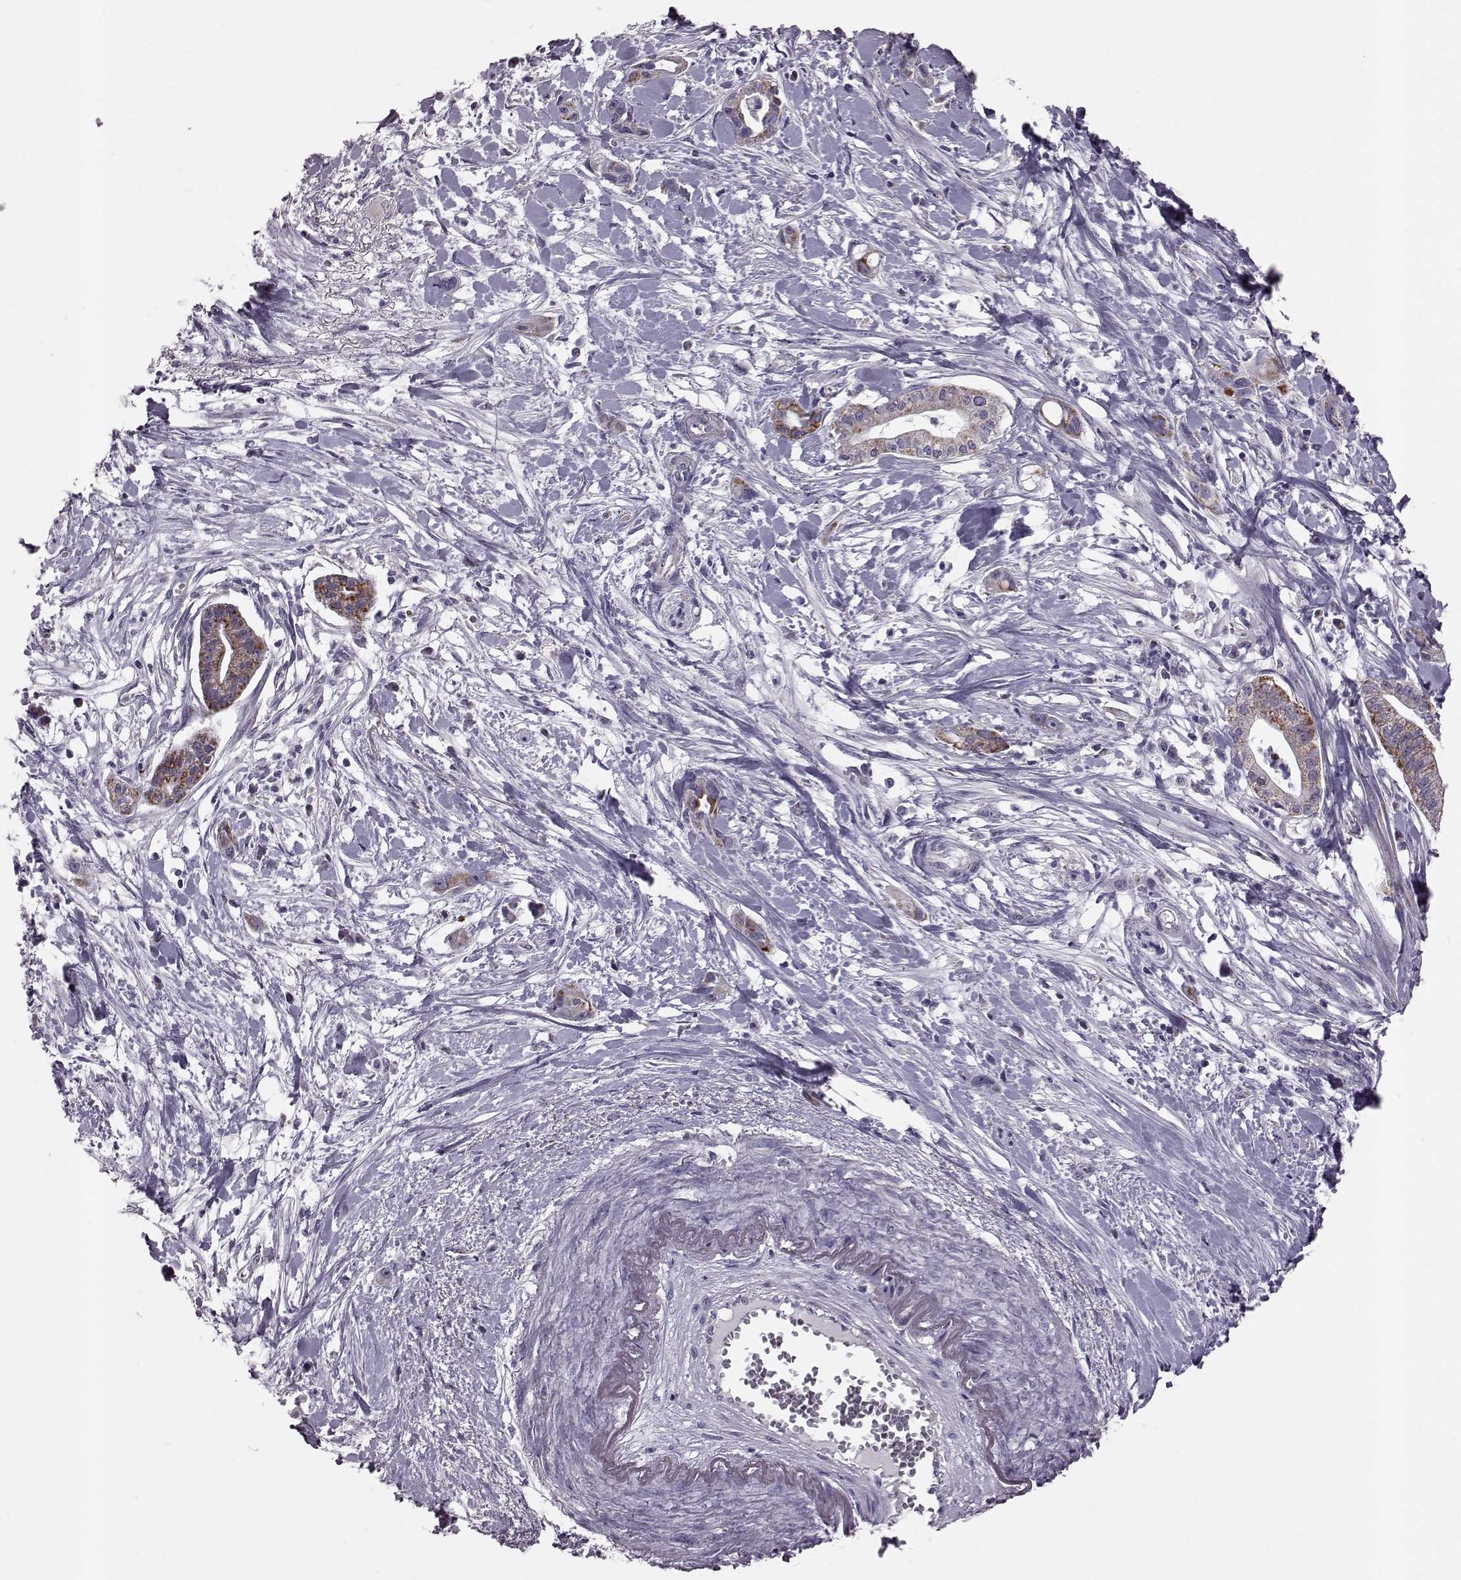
{"staining": {"intensity": "strong", "quantity": ">75%", "location": "cytoplasmic/membranous"}, "tissue": "pancreatic cancer", "cell_type": "Tumor cells", "image_type": "cancer", "snomed": [{"axis": "morphology", "description": "Normal tissue, NOS"}, {"axis": "morphology", "description": "Adenocarcinoma, NOS"}, {"axis": "topography", "description": "Lymph node"}, {"axis": "topography", "description": "Pancreas"}], "caption": "Human pancreatic cancer (adenocarcinoma) stained with a brown dye demonstrates strong cytoplasmic/membranous positive staining in about >75% of tumor cells.", "gene": "RIMS2", "patient": {"sex": "female", "age": 58}}